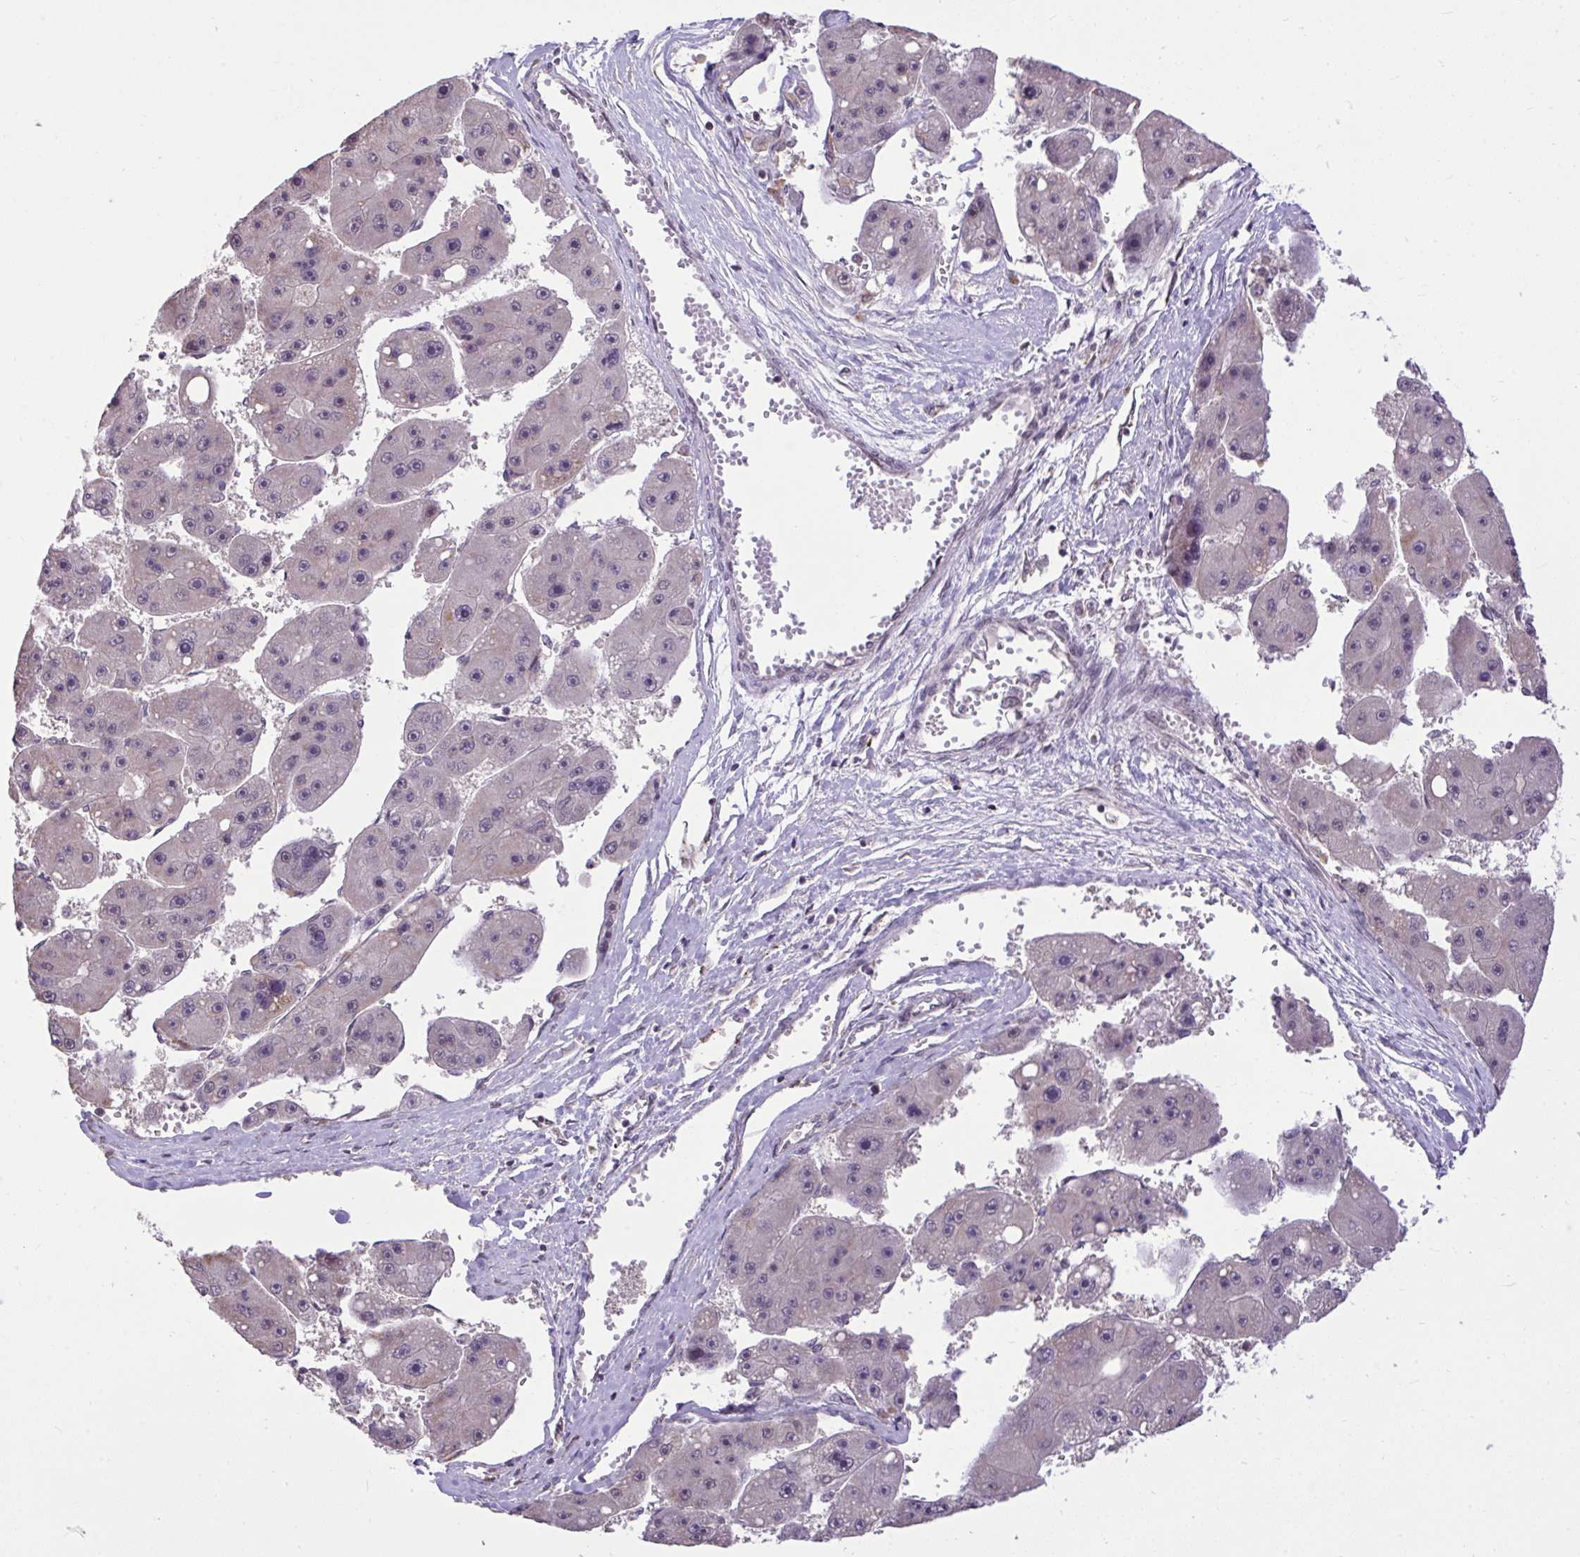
{"staining": {"intensity": "negative", "quantity": "none", "location": "none"}, "tissue": "liver cancer", "cell_type": "Tumor cells", "image_type": "cancer", "snomed": [{"axis": "morphology", "description": "Carcinoma, Hepatocellular, NOS"}, {"axis": "topography", "description": "Liver"}], "caption": "Immunohistochemical staining of liver hepatocellular carcinoma exhibits no significant positivity in tumor cells. (DAB (3,3'-diaminobenzidine) immunohistochemistry visualized using brightfield microscopy, high magnification).", "gene": "CYP20A1", "patient": {"sex": "female", "age": 61}}